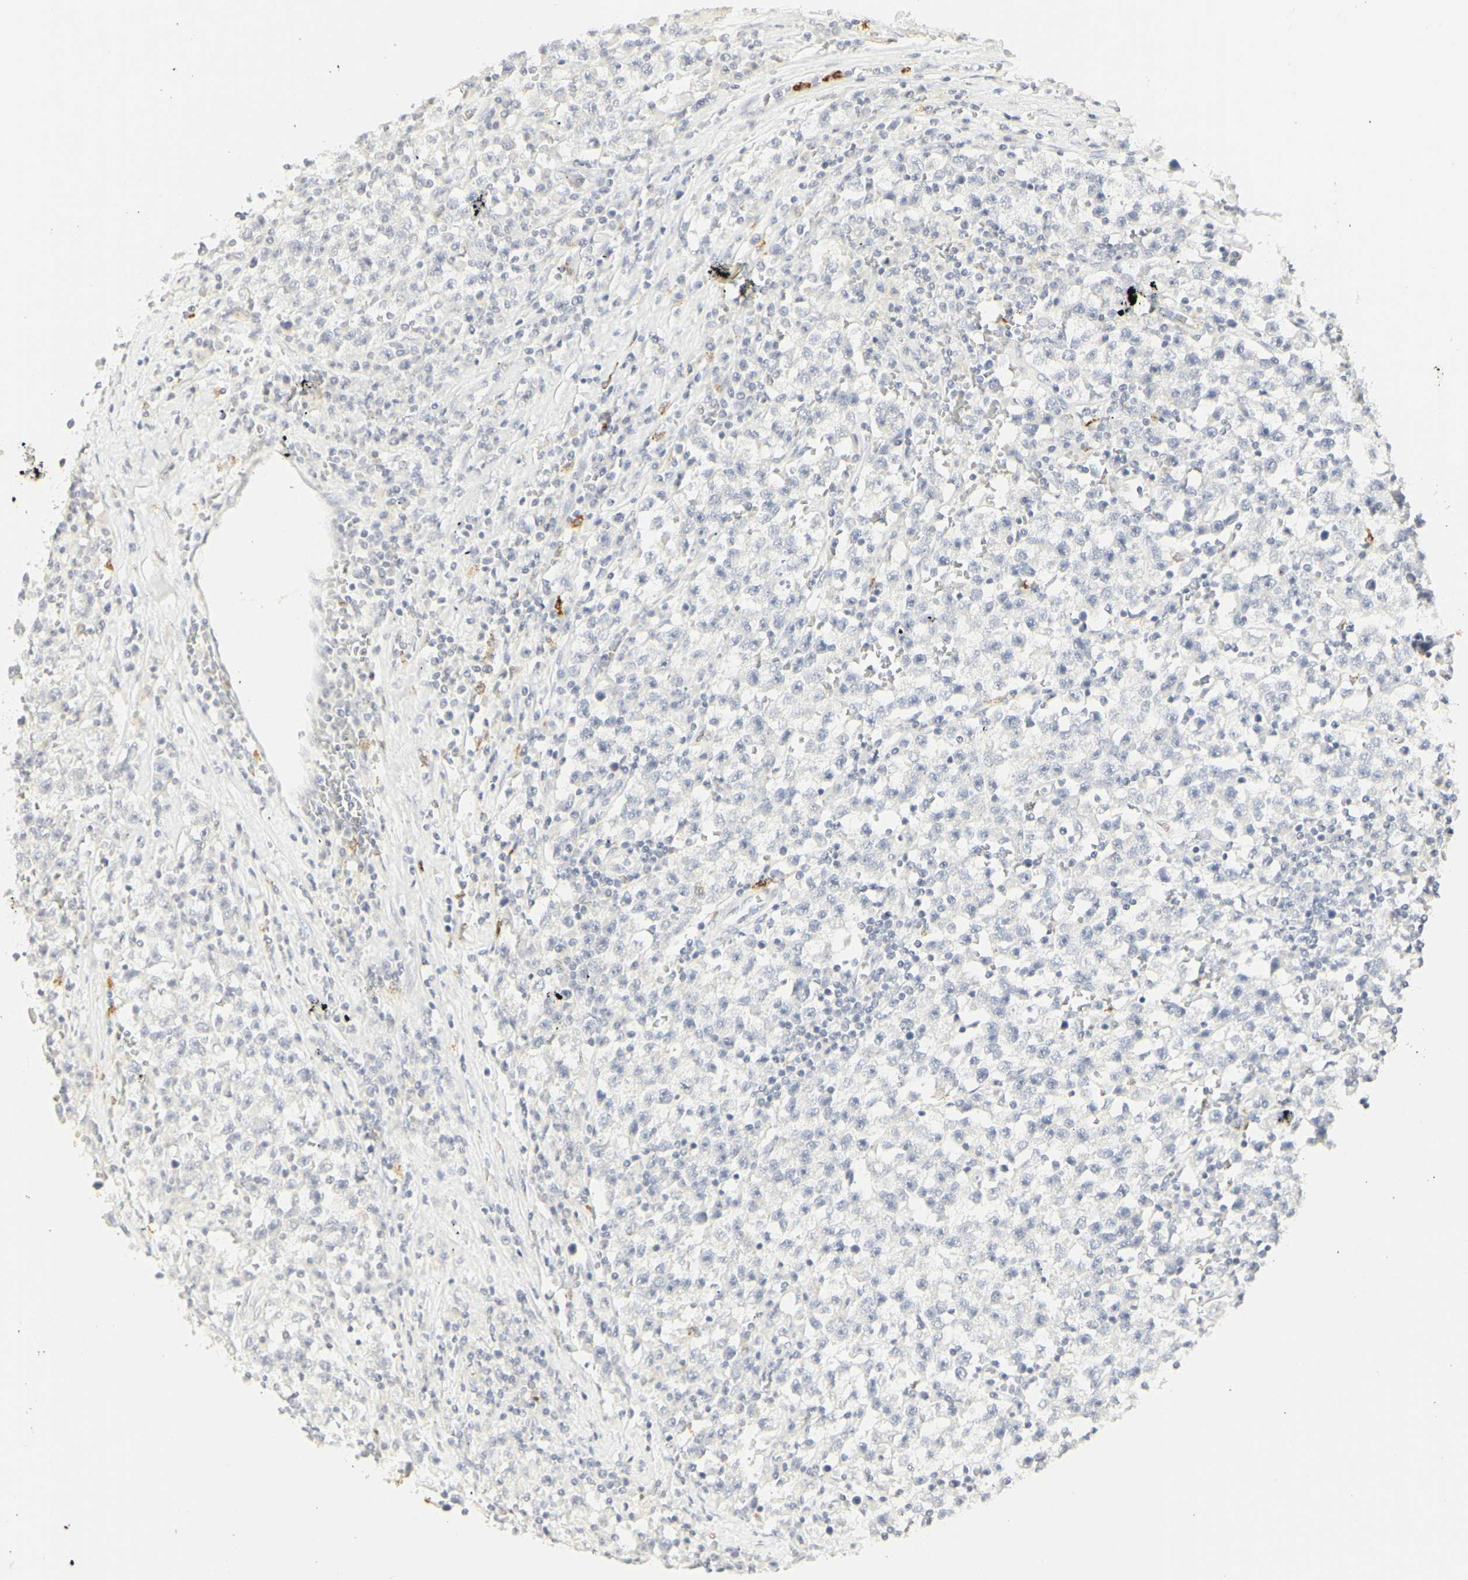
{"staining": {"intensity": "negative", "quantity": "none", "location": "none"}, "tissue": "testis cancer", "cell_type": "Tumor cells", "image_type": "cancer", "snomed": [{"axis": "morphology", "description": "Seminoma, NOS"}, {"axis": "topography", "description": "Testis"}], "caption": "The IHC photomicrograph has no significant staining in tumor cells of testis seminoma tissue. (DAB immunohistochemistry visualized using brightfield microscopy, high magnification).", "gene": "MPO", "patient": {"sex": "male", "age": 22}}